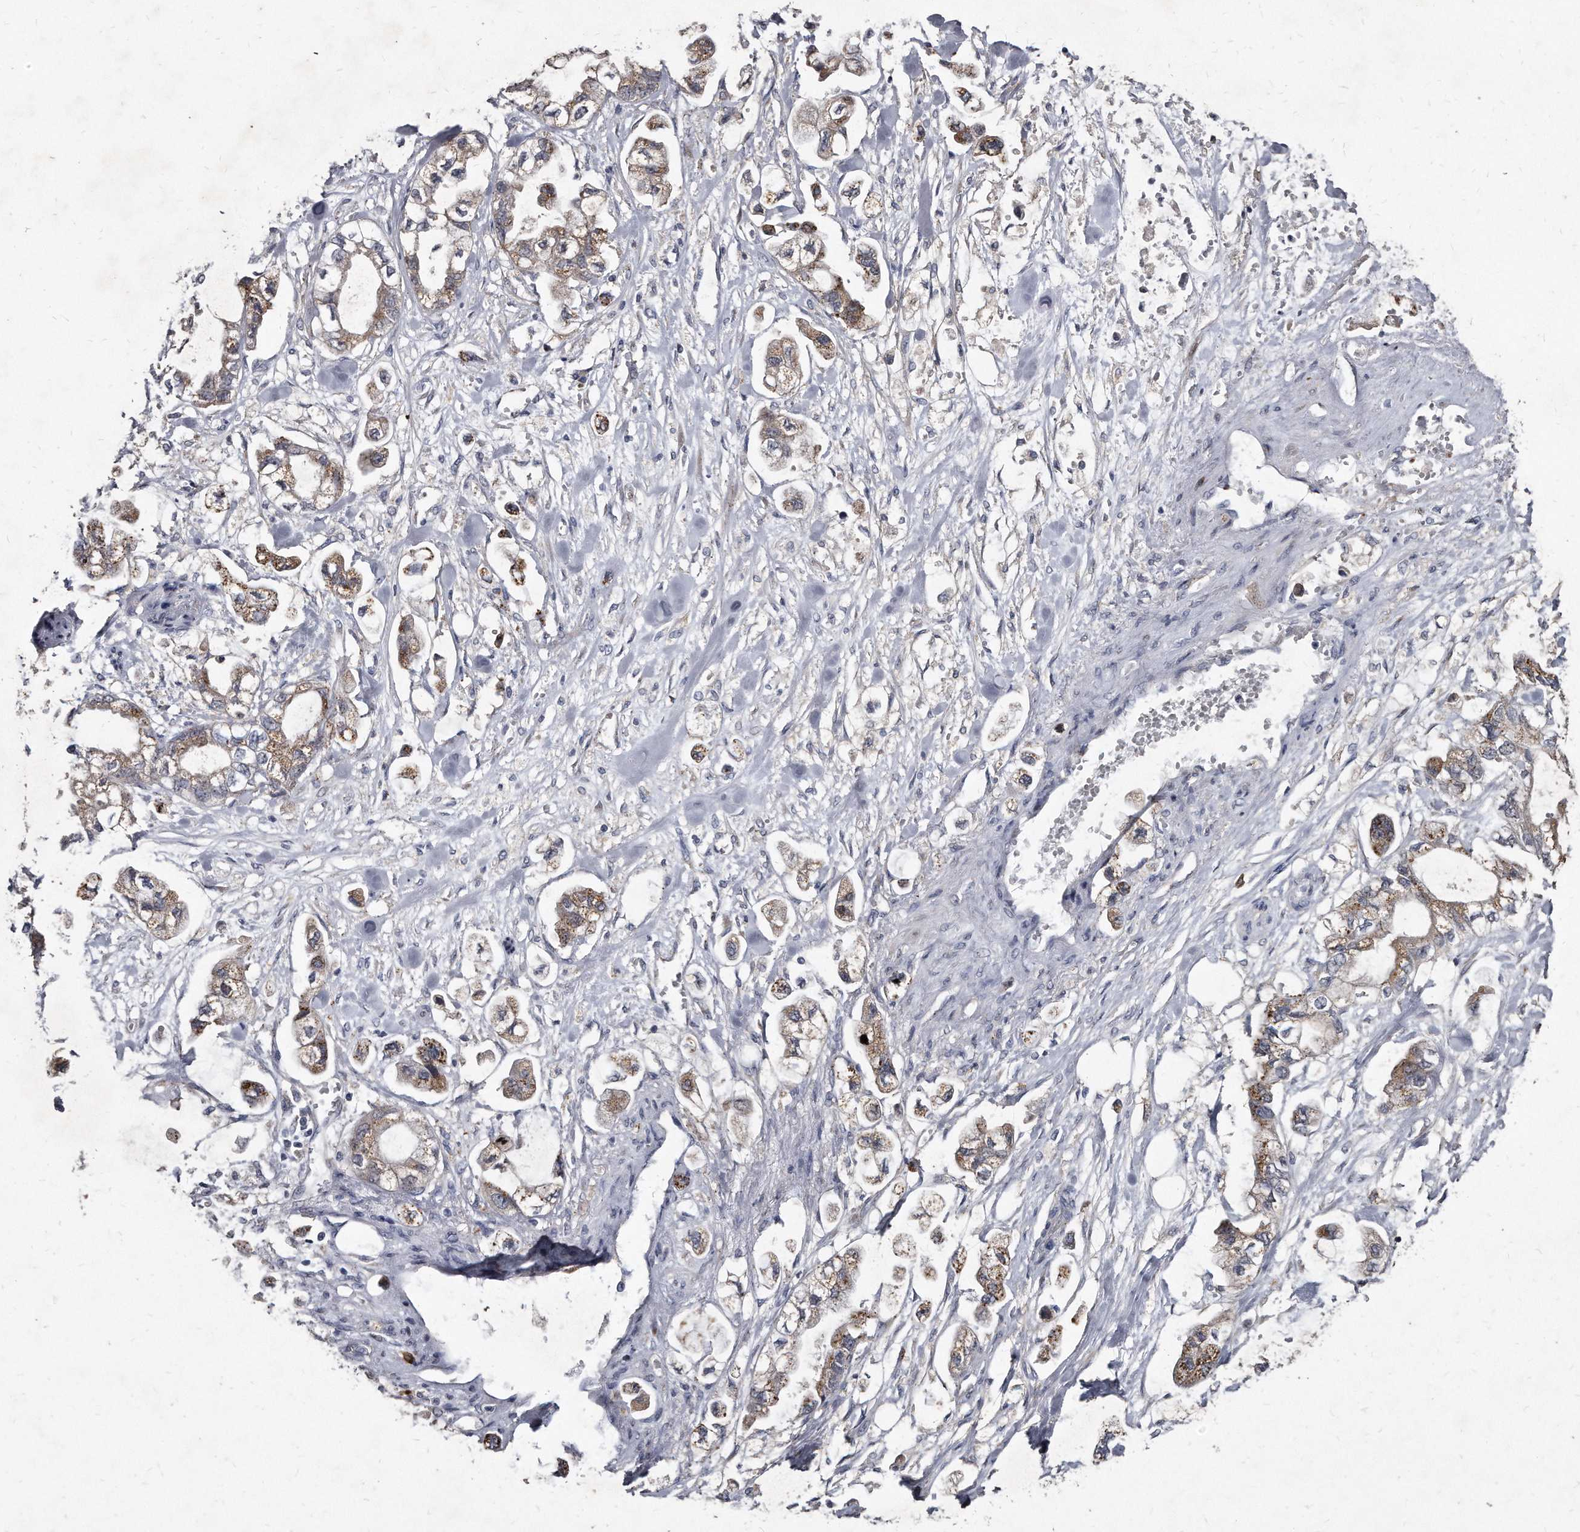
{"staining": {"intensity": "moderate", "quantity": "25%-75%", "location": "cytoplasmic/membranous"}, "tissue": "stomach cancer", "cell_type": "Tumor cells", "image_type": "cancer", "snomed": [{"axis": "morphology", "description": "Normal tissue, NOS"}, {"axis": "morphology", "description": "Adenocarcinoma, NOS"}, {"axis": "topography", "description": "Stomach"}], "caption": "Brown immunohistochemical staining in adenocarcinoma (stomach) exhibits moderate cytoplasmic/membranous positivity in approximately 25%-75% of tumor cells. The staining was performed using DAB (3,3'-diaminobenzidine), with brown indicating positive protein expression. Nuclei are stained blue with hematoxylin.", "gene": "KLHDC3", "patient": {"sex": "male", "age": 62}}